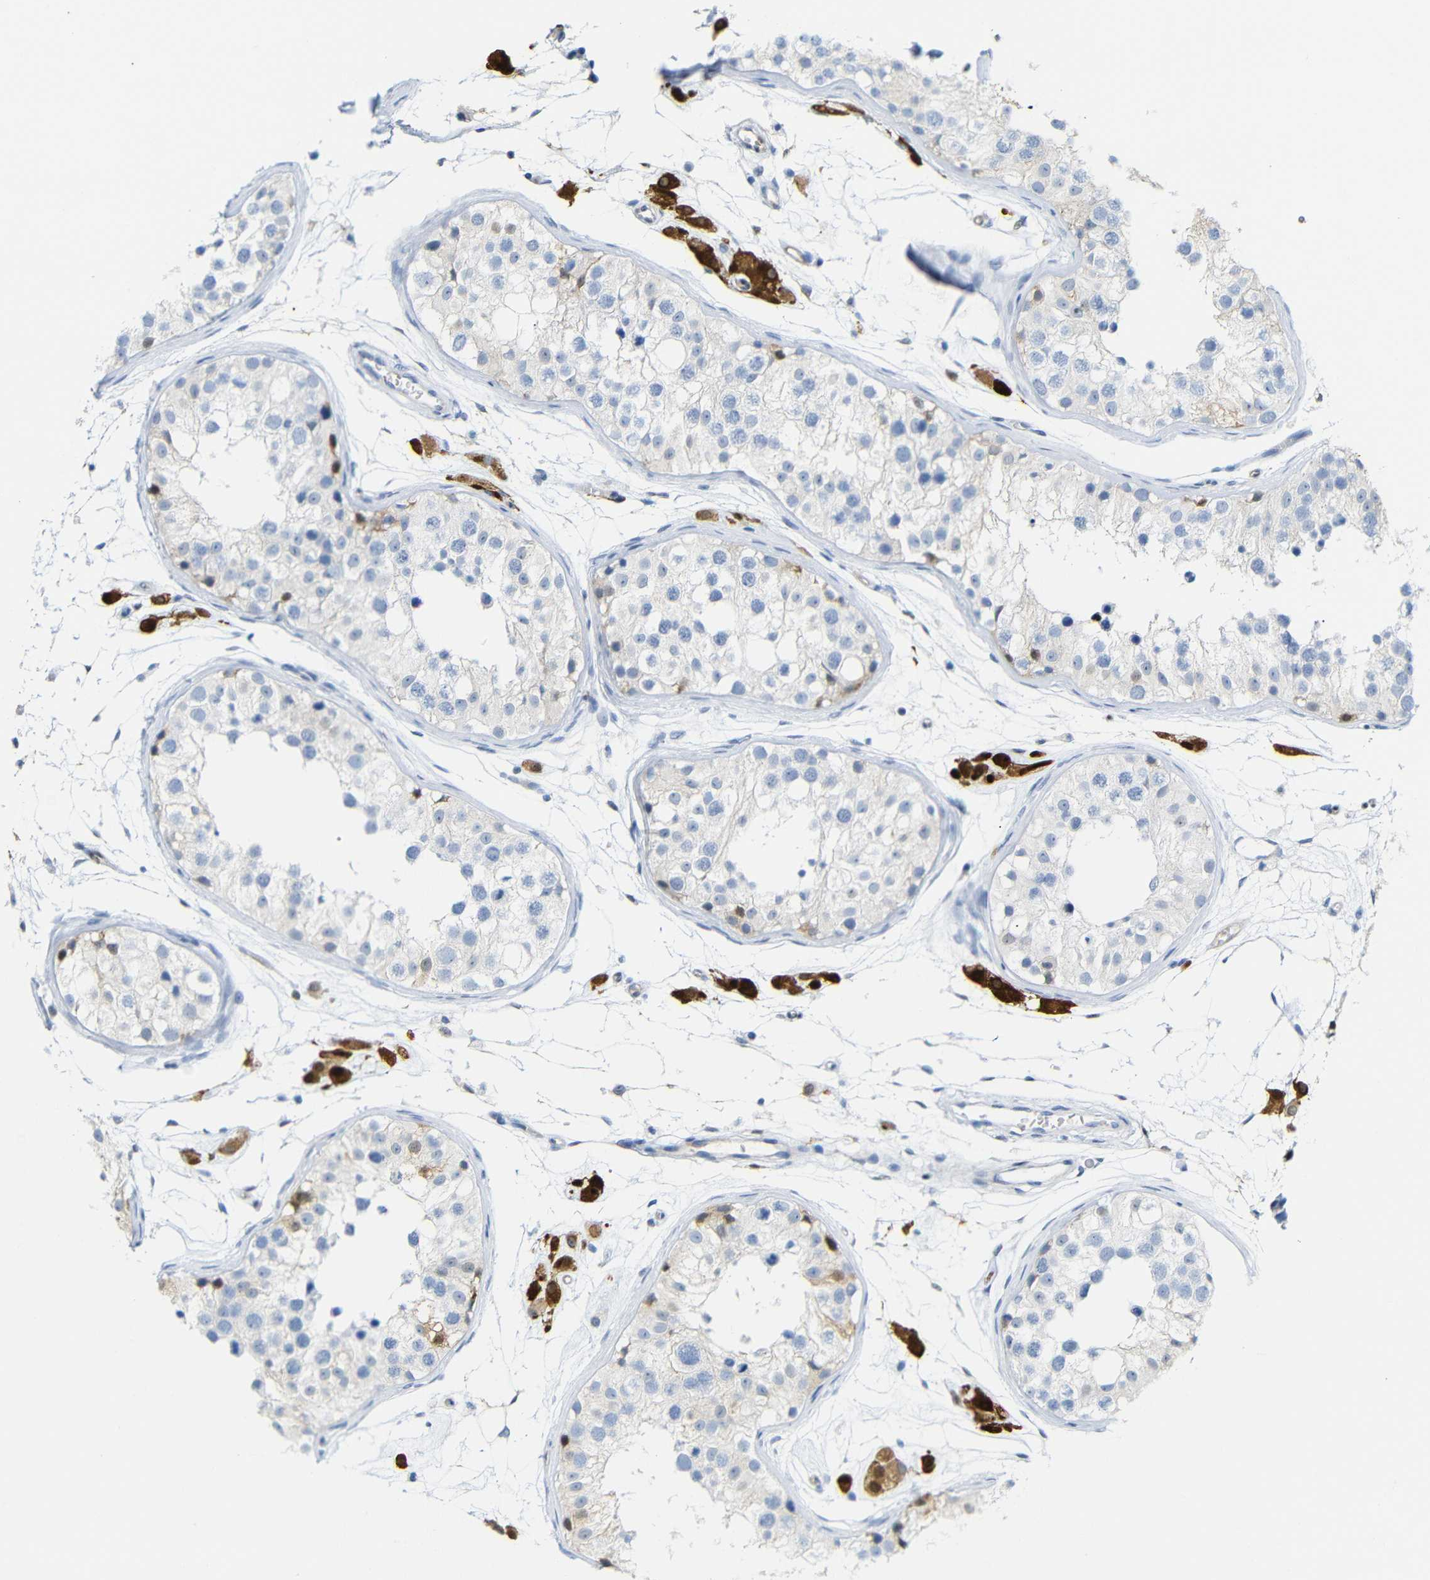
{"staining": {"intensity": "weak", "quantity": "<25%", "location": "cytoplasmic/membranous"}, "tissue": "testis", "cell_type": "Cells in seminiferous ducts", "image_type": "normal", "snomed": [{"axis": "morphology", "description": "Normal tissue, NOS"}, {"axis": "morphology", "description": "Adenocarcinoma, metastatic, NOS"}, {"axis": "topography", "description": "Testis"}], "caption": "A micrograph of testis stained for a protein demonstrates no brown staining in cells in seminiferous ducts. Nuclei are stained in blue.", "gene": "MT1A", "patient": {"sex": "male", "age": 26}}